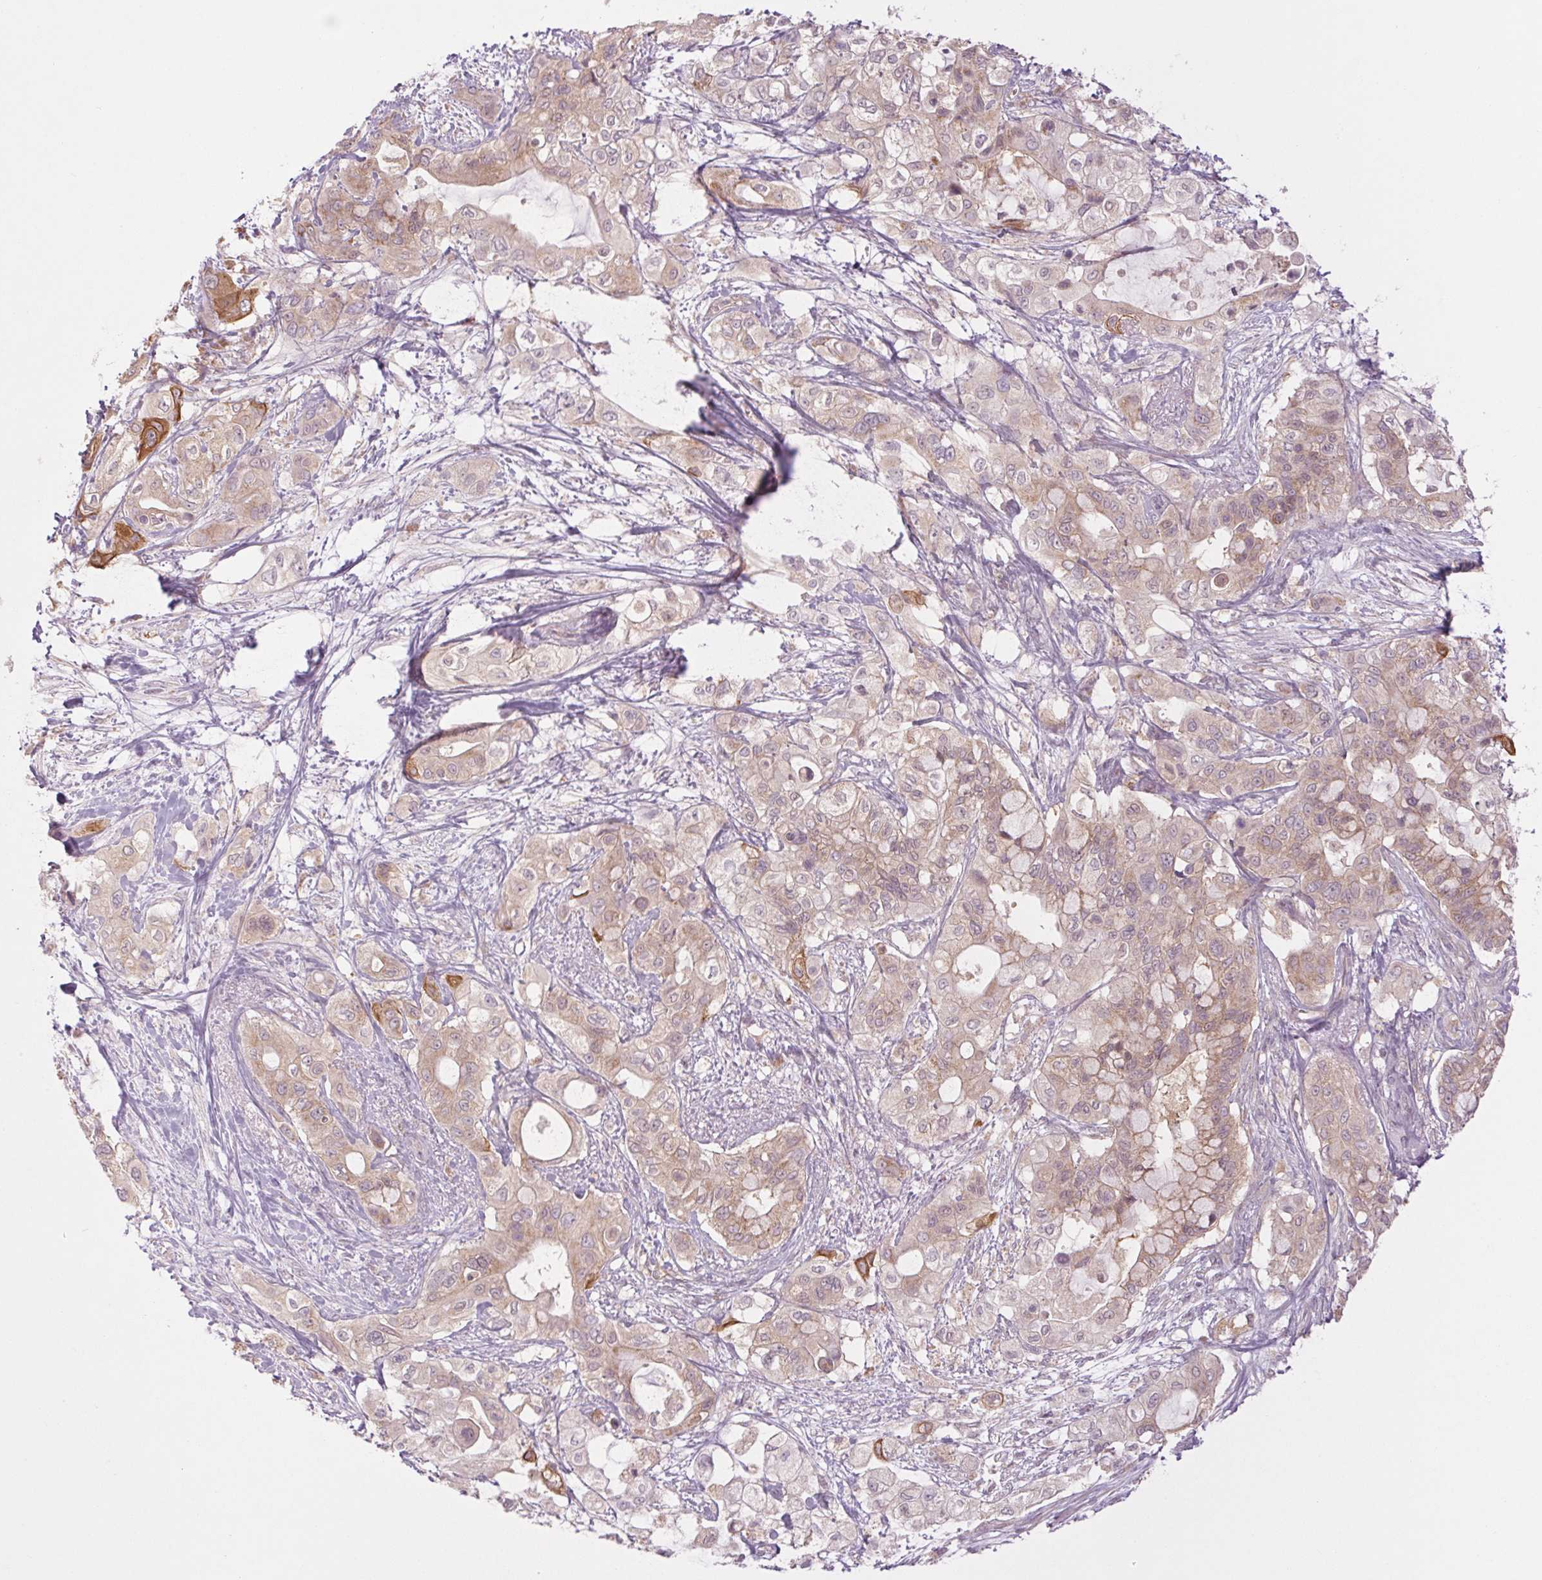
{"staining": {"intensity": "weak", "quantity": ">75%", "location": "cytoplasmic/membranous"}, "tissue": "pancreatic cancer", "cell_type": "Tumor cells", "image_type": "cancer", "snomed": [{"axis": "morphology", "description": "Adenocarcinoma, NOS"}, {"axis": "topography", "description": "Pancreas"}], "caption": "The histopathology image shows staining of pancreatic cancer, revealing weak cytoplasmic/membranous protein staining (brown color) within tumor cells.", "gene": "MAP3K5", "patient": {"sex": "male", "age": 71}}